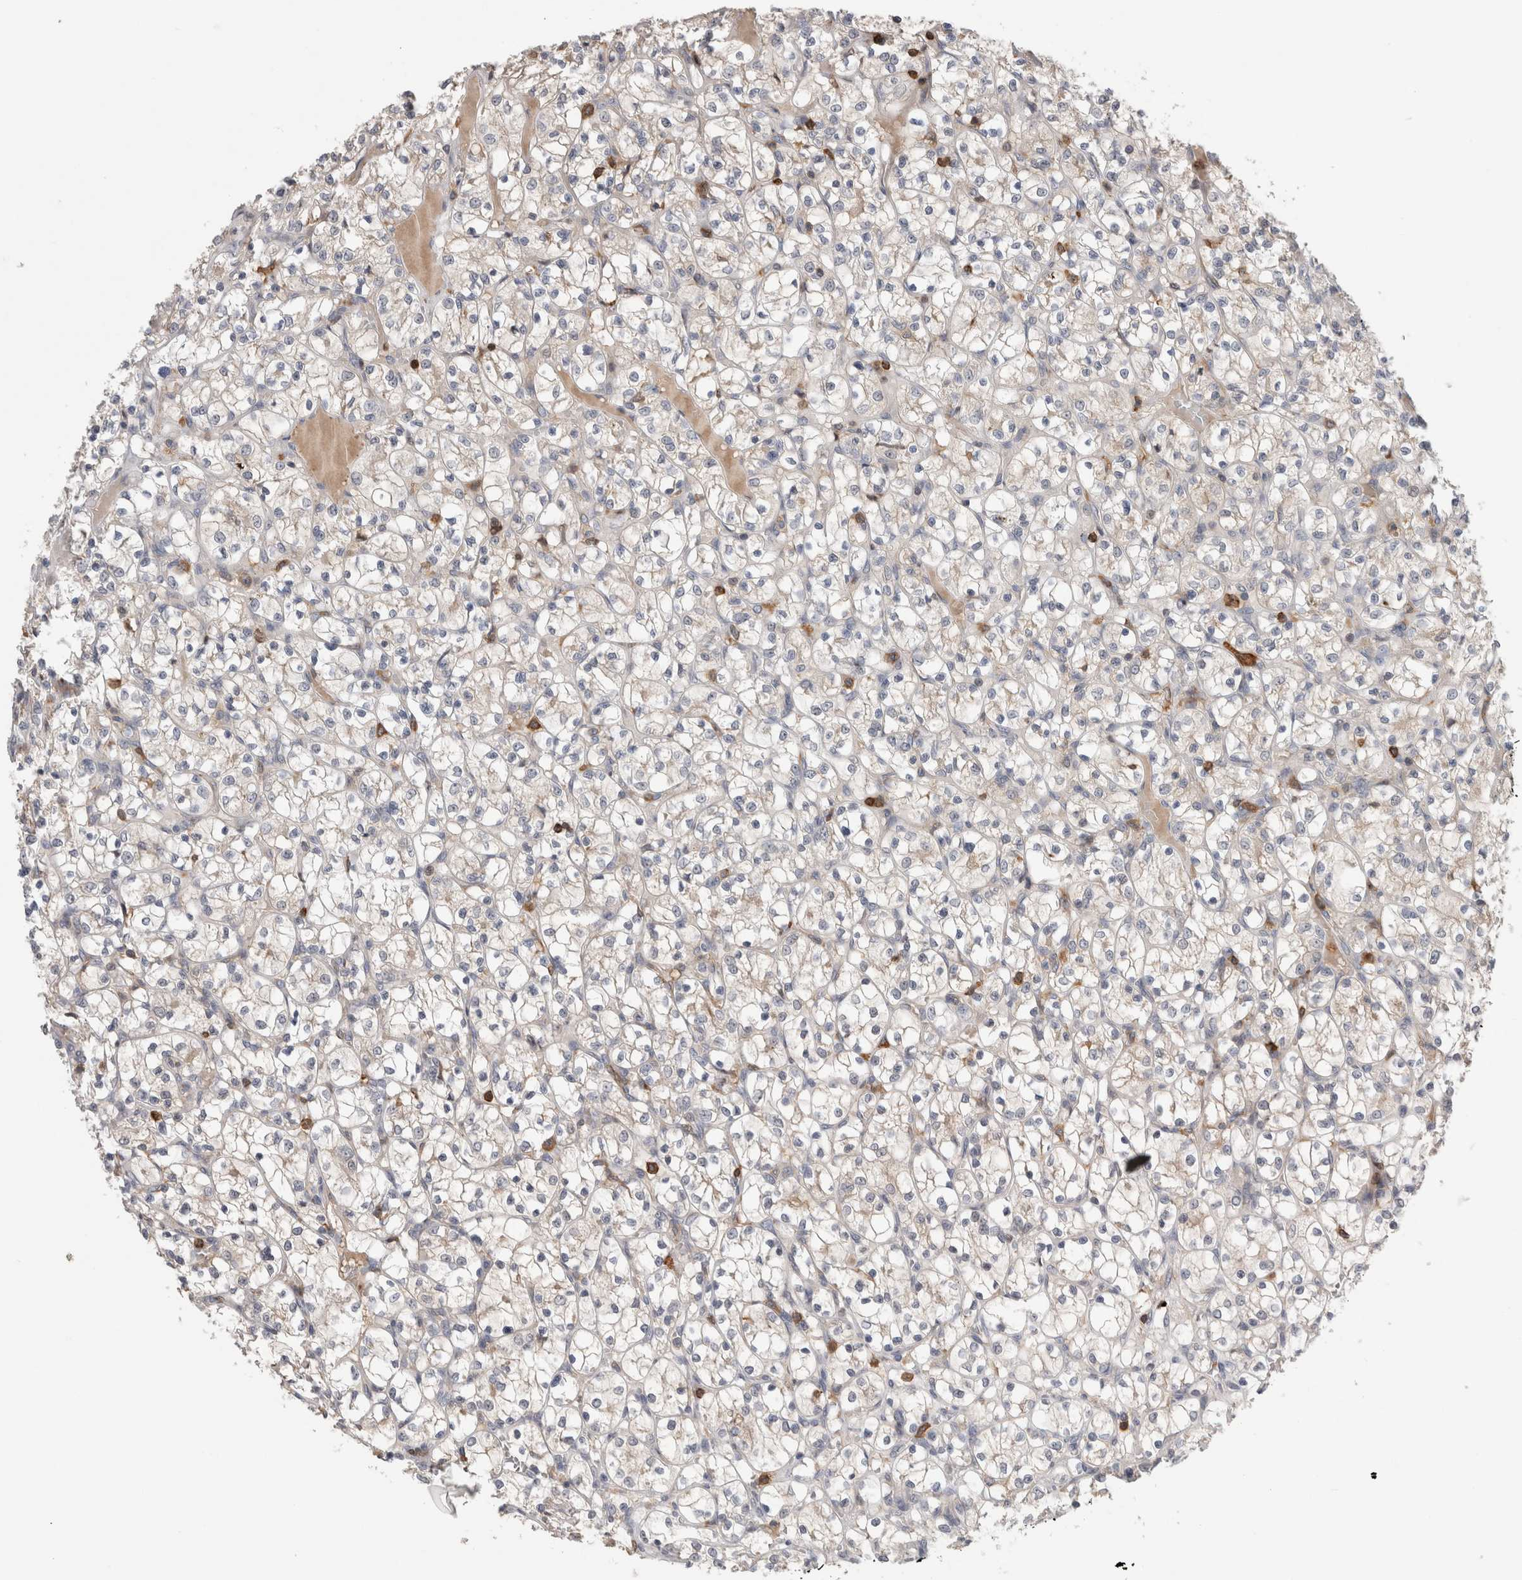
{"staining": {"intensity": "negative", "quantity": "none", "location": "none"}, "tissue": "renal cancer", "cell_type": "Tumor cells", "image_type": "cancer", "snomed": [{"axis": "morphology", "description": "Adenocarcinoma, NOS"}, {"axis": "topography", "description": "Kidney"}], "caption": "This histopathology image is of renal adenocarcinoma stained with immunohistochemistry (IHC) to label a protein in brown with the nuclei are counter-stained blue. There is no expression in tumor cells.", "gene": "GFRA2", "patient": {"sex": "female", "age": 69}}